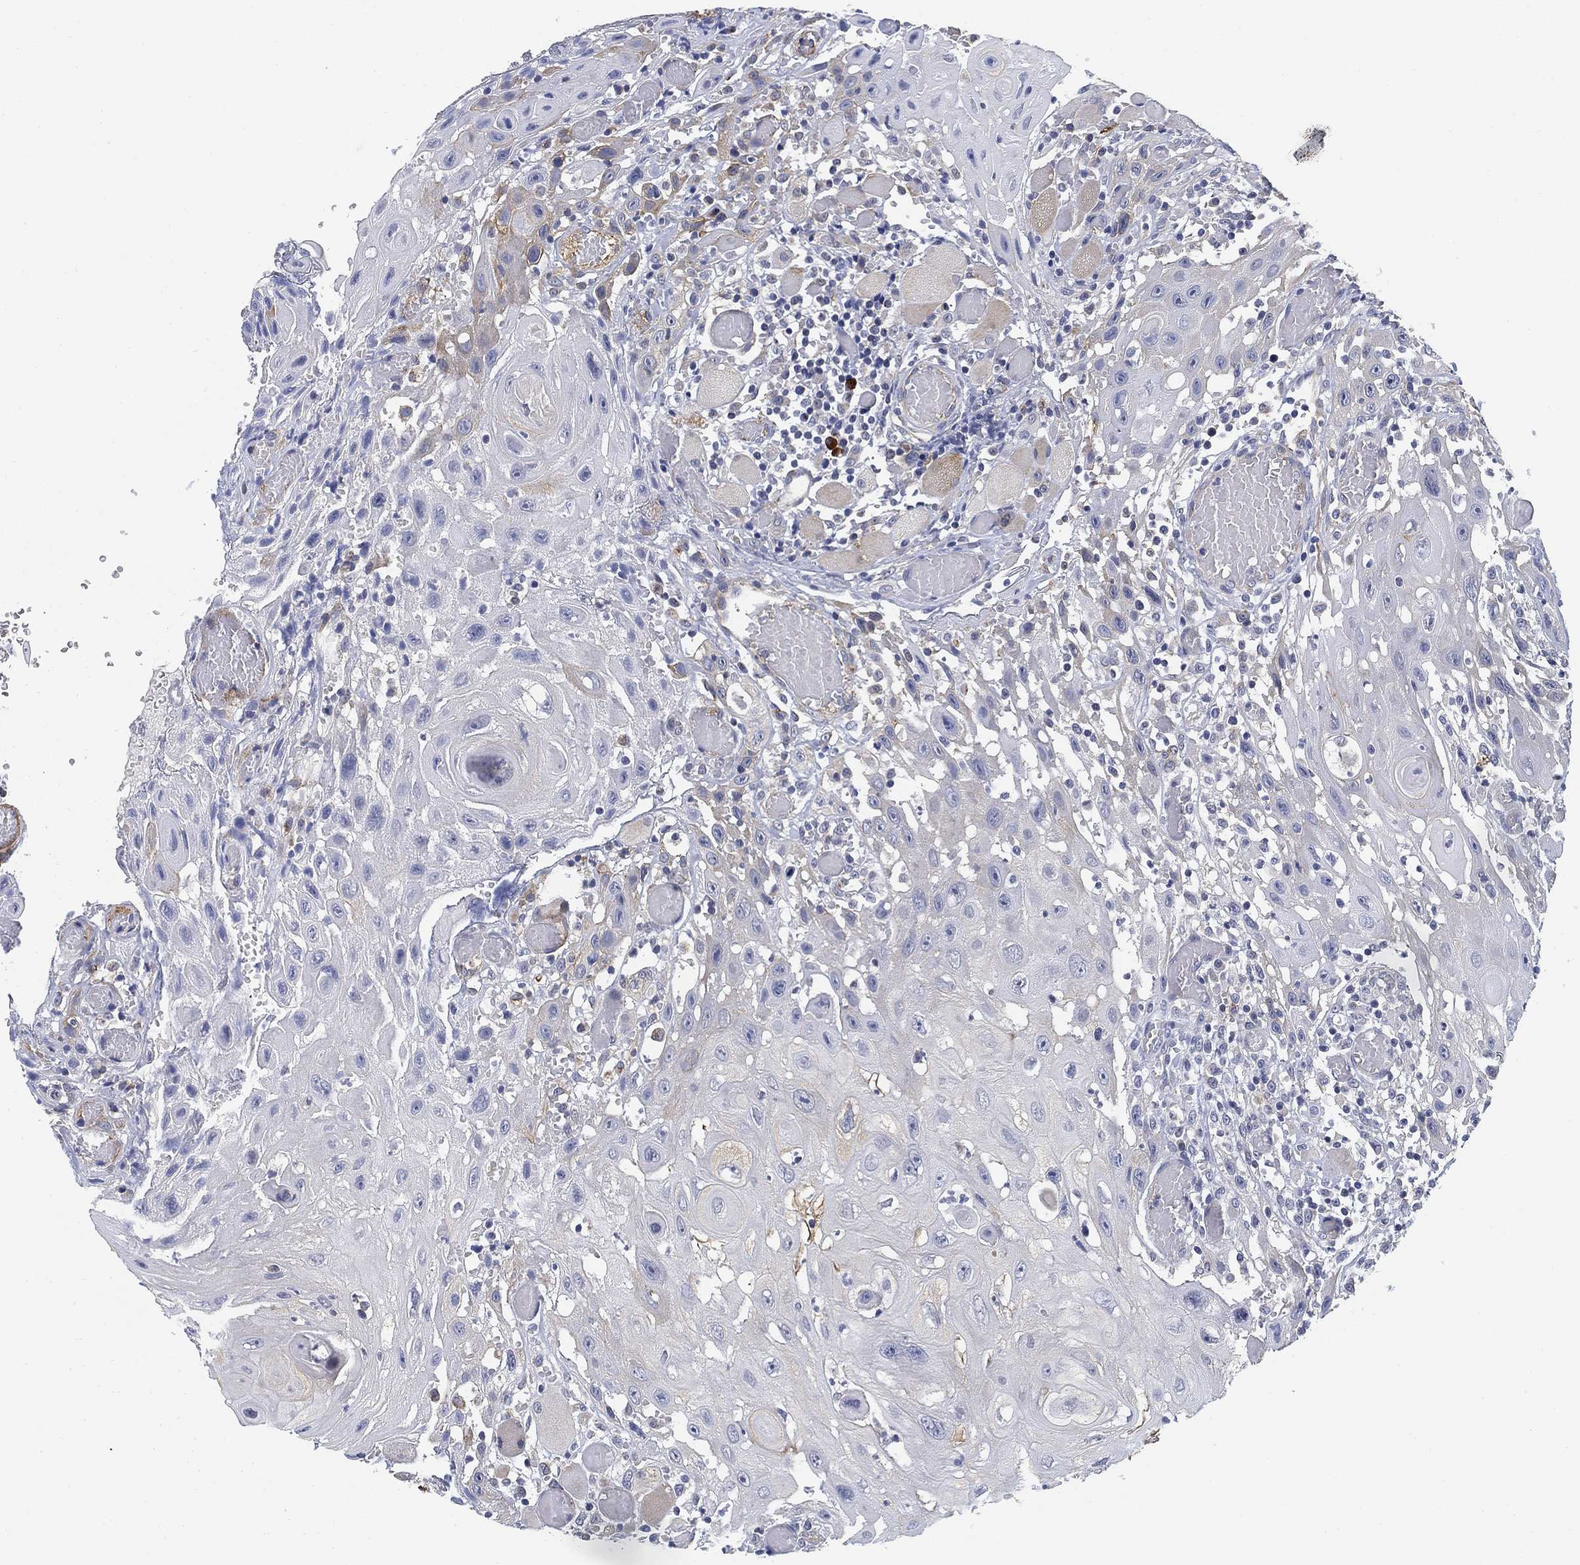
{"staining": {"intensity": "negative", "quantity": "none", "location": "none"}, "tissue": "head and neck cancer", "cell_type": "Tumor cells", "image_type": "cancer", "snomed": [{"axis": "morphology", "description": "Normal tissue, NOS"}, {"axis": "morphology", "description": "Squamous cell carcinoma, NOS"}, {"axis": "topography", "description": "Oral tissue"}, {"axis": "topography", "description": "Head-Neck"}], "caption": "Immunohistochemistry (IHC) of head and neck squamous cell carcinoma demonstrates no expression in tumor cells. The staining is performed using DAB brown chromogen with nuclei counter-stained in using hematoxylin.", "gene": "SLC2A5", "patient": {"sex": "male", "age": 71}}